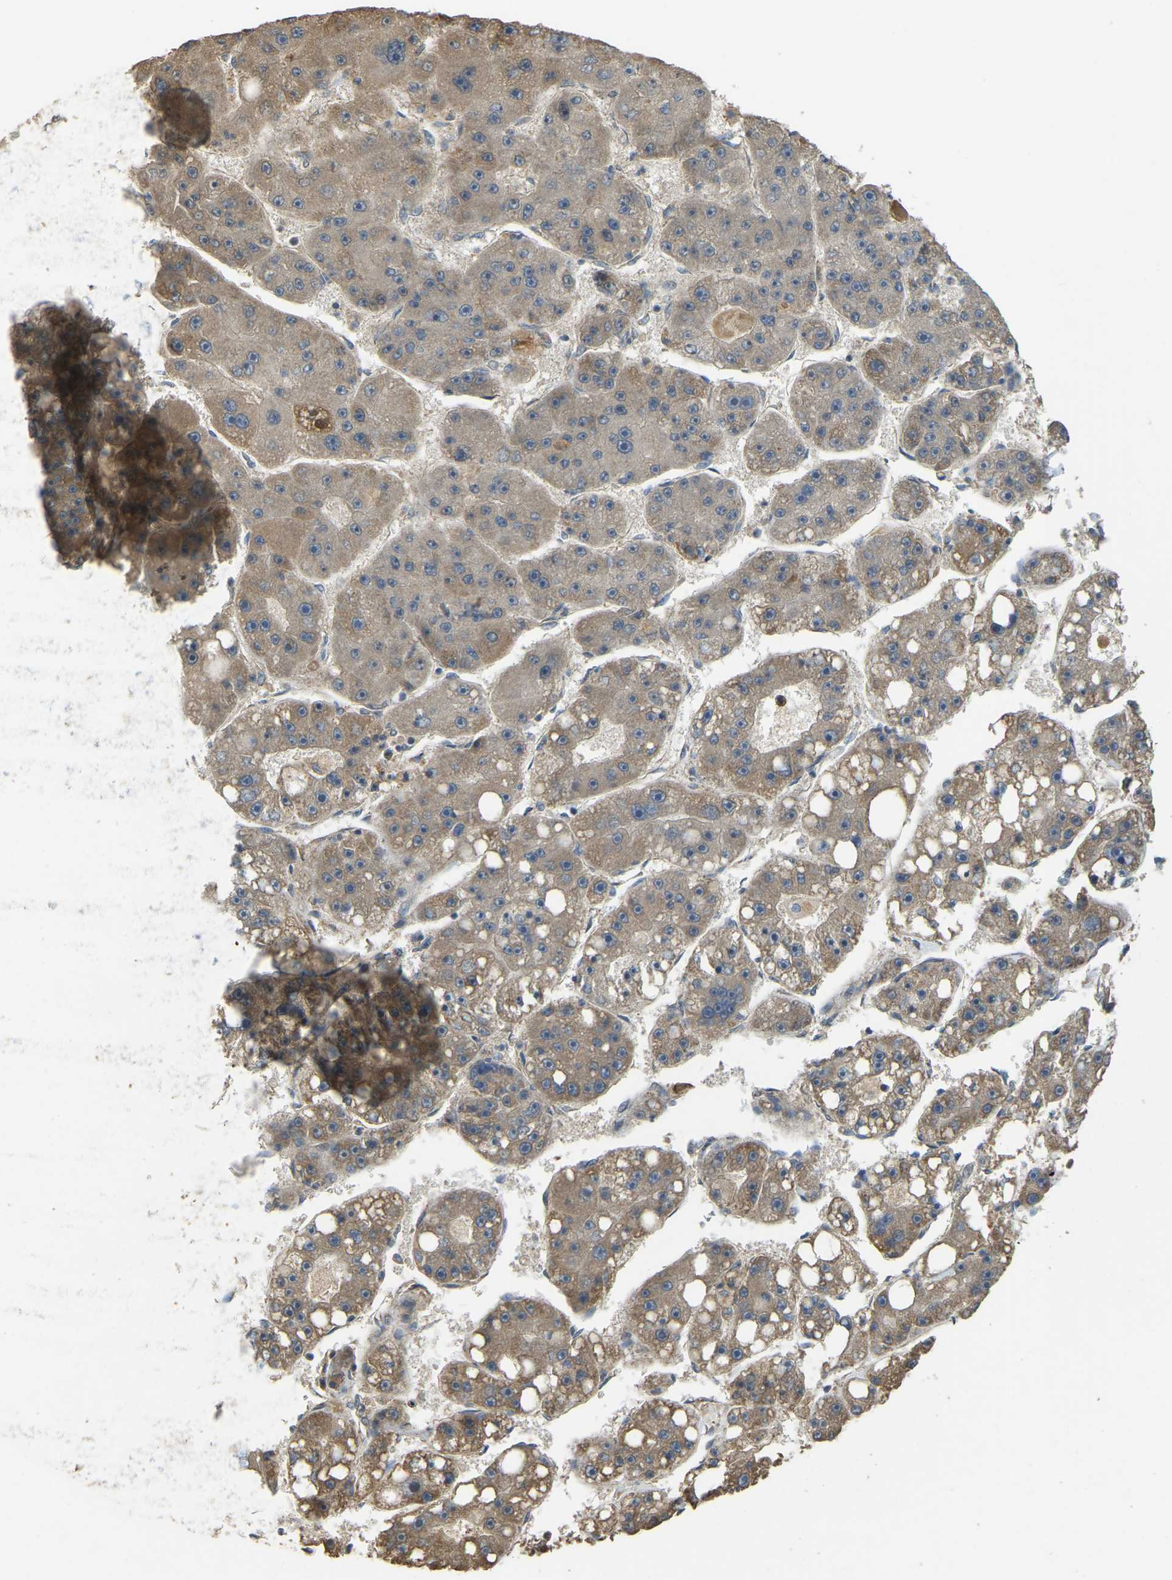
{"staining": {"intensity": "moderate", "quantity": ">75%", "location": "cytoplasmic/membranous"}, "tissue": "liver cancer", "cell_type": "Tumor cells", "image_type": "cancer", "snomed": [{"axis": "morphology", "description": "Carcinoma, Hepatocellular, NOS"}, {"axis": "topography", "description": "Liver"}], "caption": "Moderate cytoplasmic/membranous positivity for a protein is identified in approximately >75% of tumor cells of liver cancer (hepatocellular carcinoma) using immunohistochemistry.", "gene": "GNG2", "patient": {"sex": "female", "age": 61}}